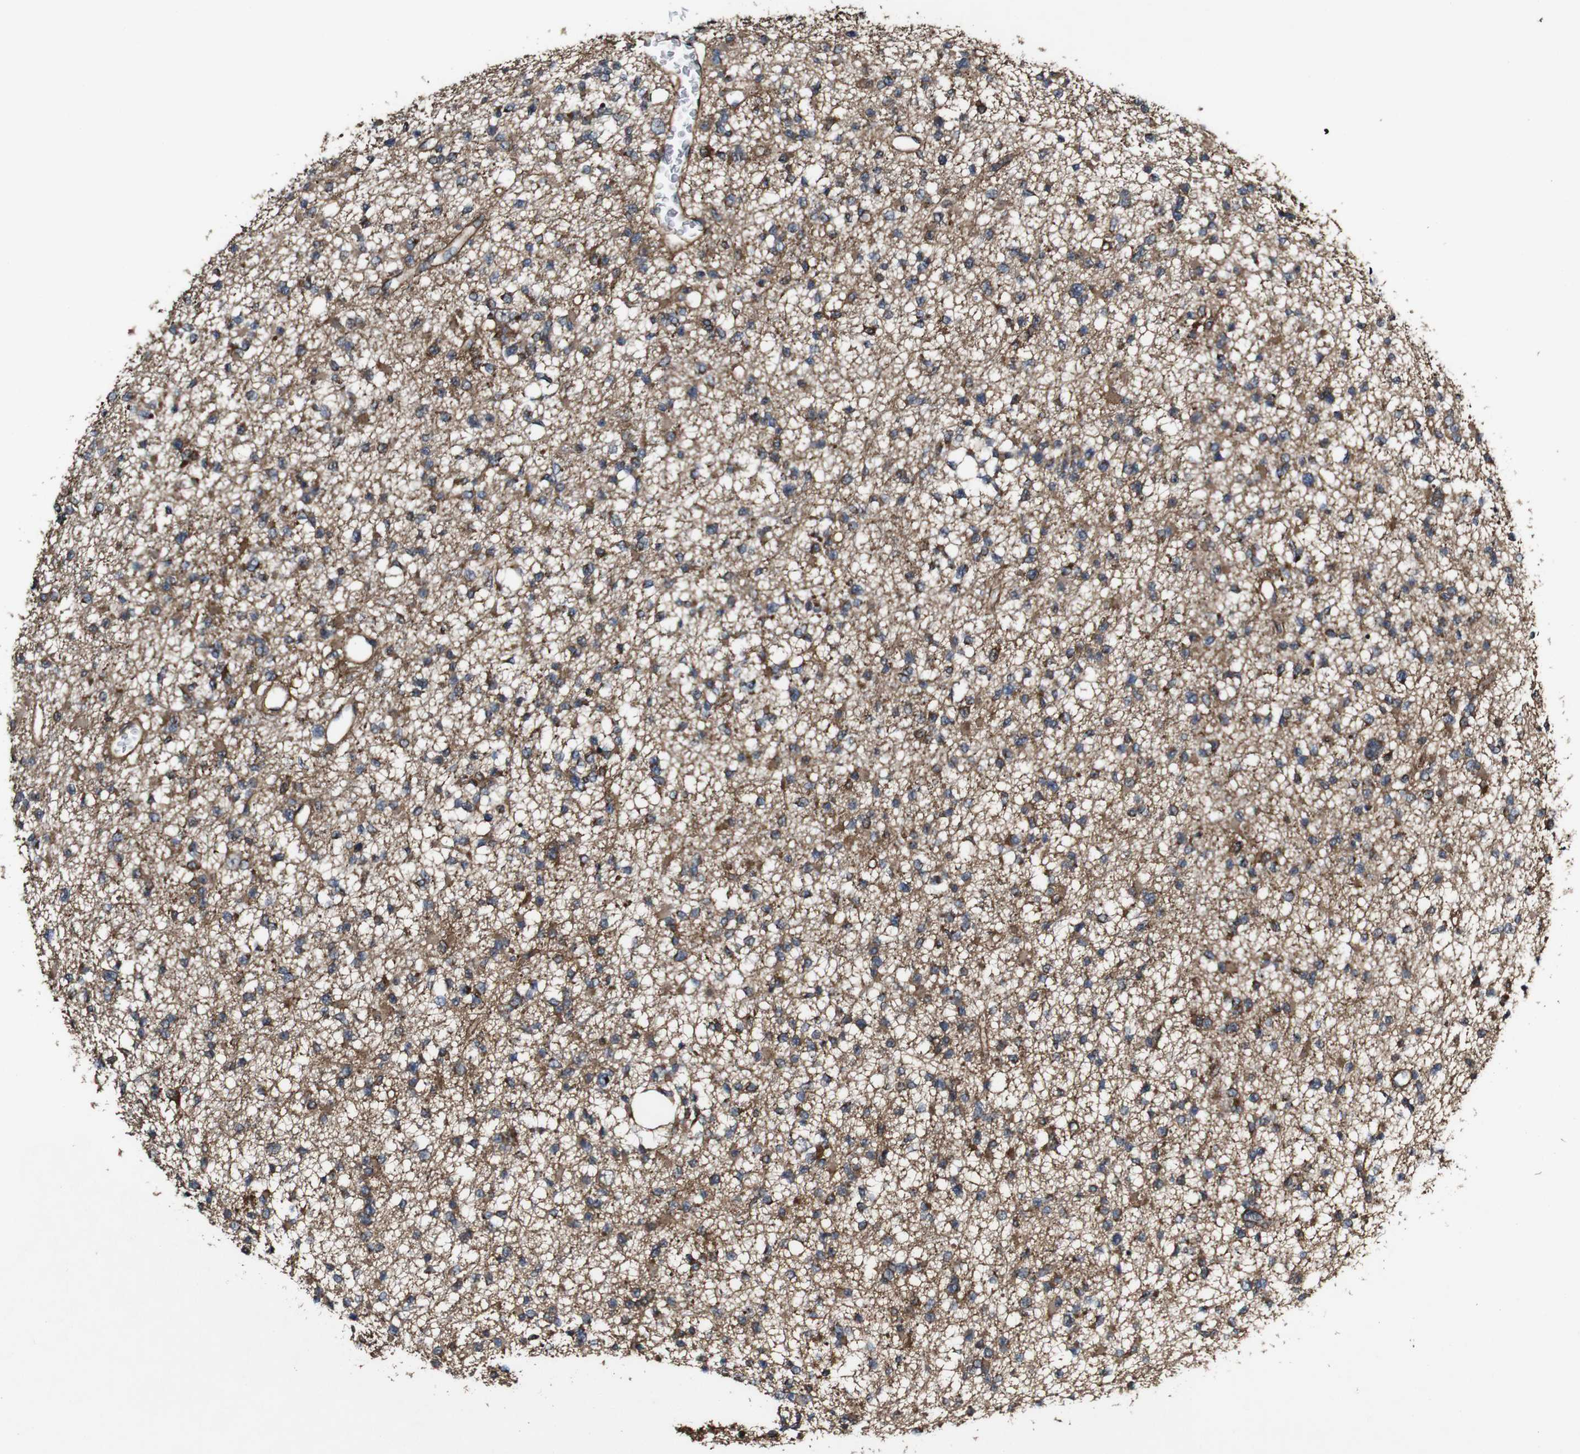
{"staining": {"intensity": "moderate", "quantity": ">75%", "location": "cytoplasmic/membranous"}, "tissue": "glioma", "cell_type": "Tumor cells", "image_type": "cancer", "snomed": [{"axis": "morphology", "description": "Glioma, malignant, Low grade"}, {"axis": "topography", "description": "Brain"}], "caption": "Protein analysis of malignant glioma (low-grade) tissue shows moderate cytoplasmic/membranous staining in about >75% of tumor cells. The staining was performed using DAB (3,3'-diaminobenzidine) to visualize the protein expression in brown, while the nuclei were stained in blue with hematoxylin (Magnification: 20x).", "gene": "BTN3A3", "patient": {"sex": "female", "age": 22}}